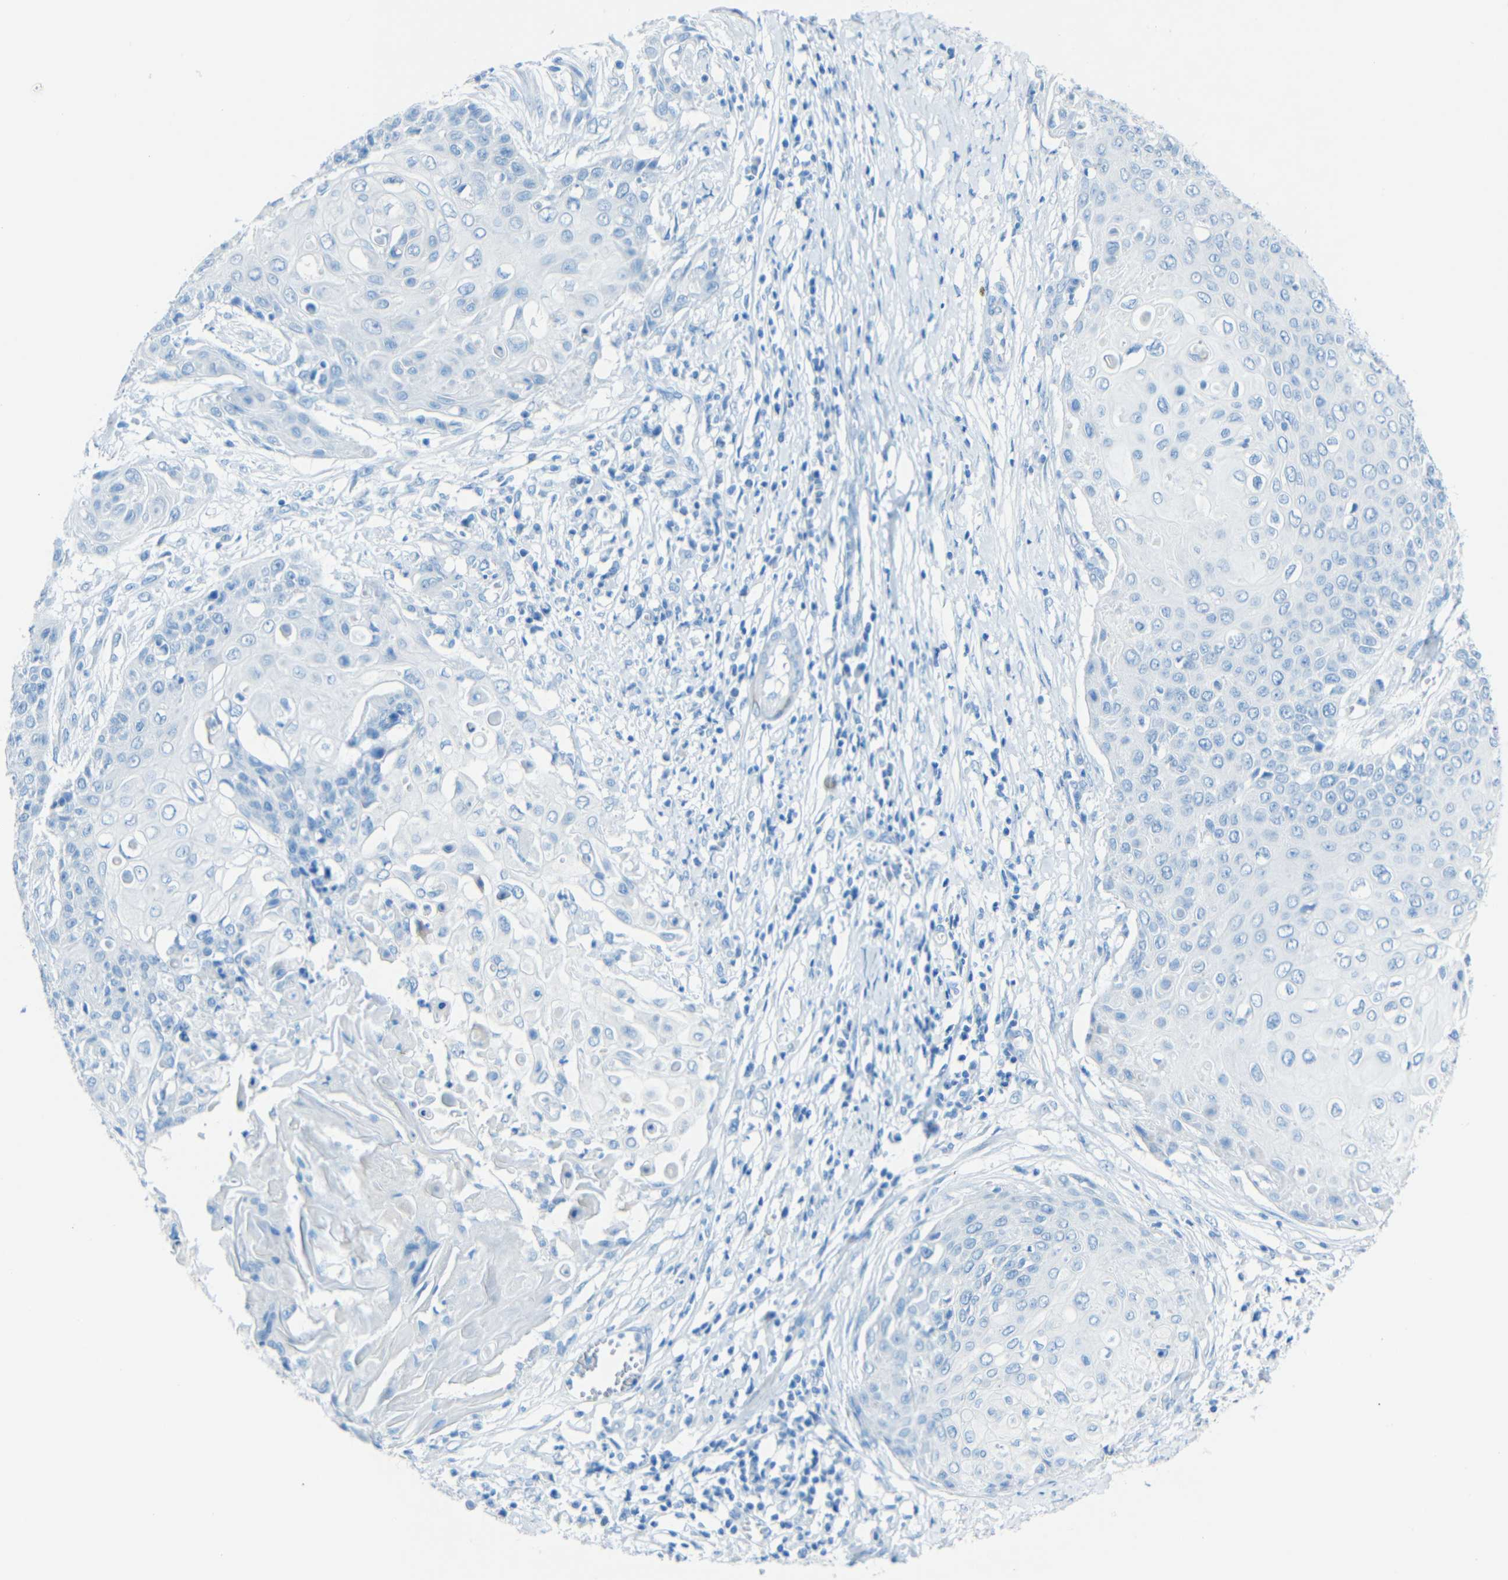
{"staining": {"intensity": "negative", "quantity": "none", "location": "none"}, "tissue": "cervical cancer", "cell_type": "Tumor cells", "image_type": "cancer", "snomed": [{"axis": "morphology", "description": "Squamous cell carcinoma, NOS"}, {"axis": "topography", "description": "Cervix"}], "caption": "An image of human cervical cancer is negative for staining in tumor cells. (Stains: DAB (3,3'-diaminobenzidine) immunohistochemistry (IHC) with hematoxylin counter stain, Microscopy: brightfield microscopy at high magnification).", "gene": "TUBB4B", "patient": {"sex": "female", "age": 39}}